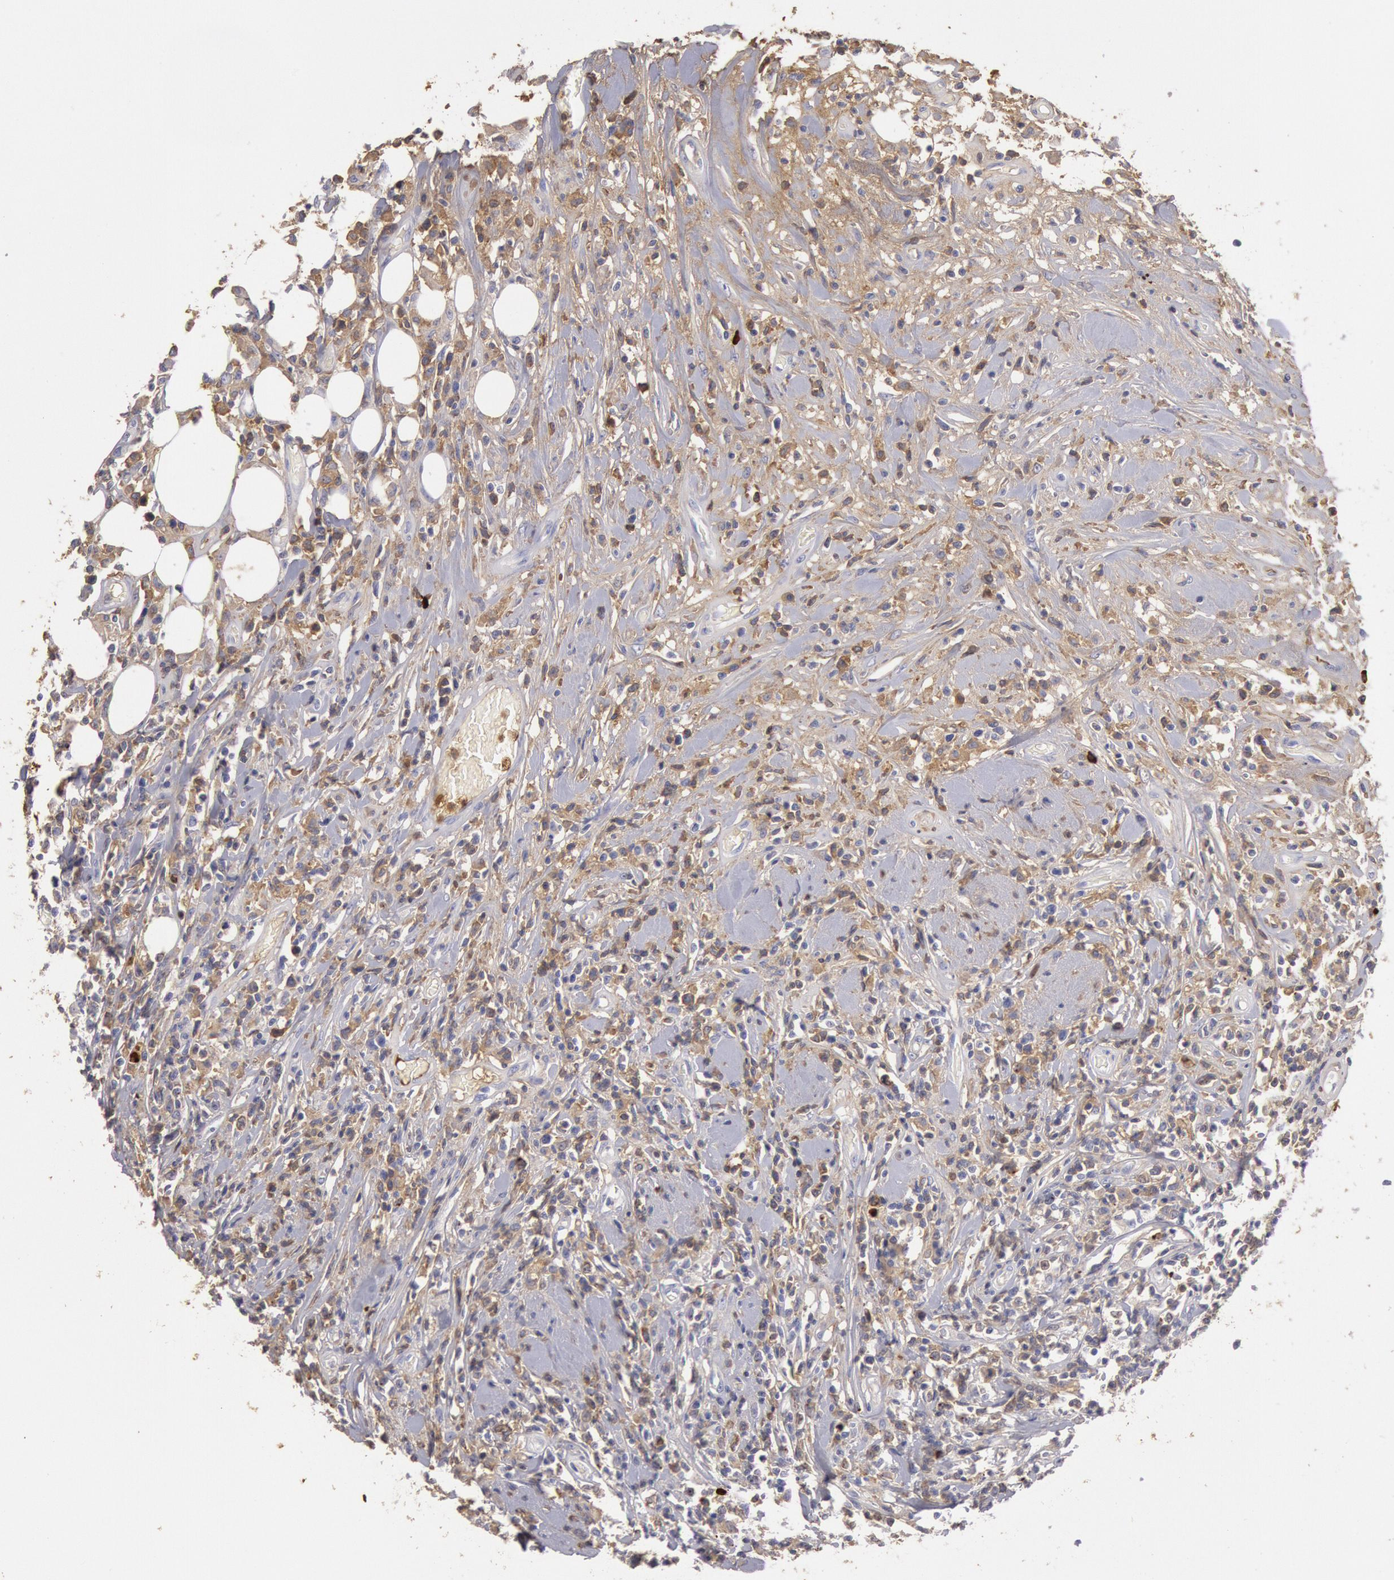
{"staining": {"intensity": "weak", "quantity": ">75%", "location": "cytoplasmic/membranous"}, "tissue": "lymphoma", "cell_type": "Tumor cells", "image_type": "cancer", "snomed": [{"axis": "morphology", "description": "Malignant lymphoma, non-Hodgkin's type, High grade"}, {"axis": "topography", "description": "Colon"}], "caption": "DAB immunohistochemical staining of lymphoma displays weak cytoplasmic/membranous protein expression in approximately >75% of tumor cells.", "gene": "IGHA1", "patient": {"sex": "male", "age": 82}}